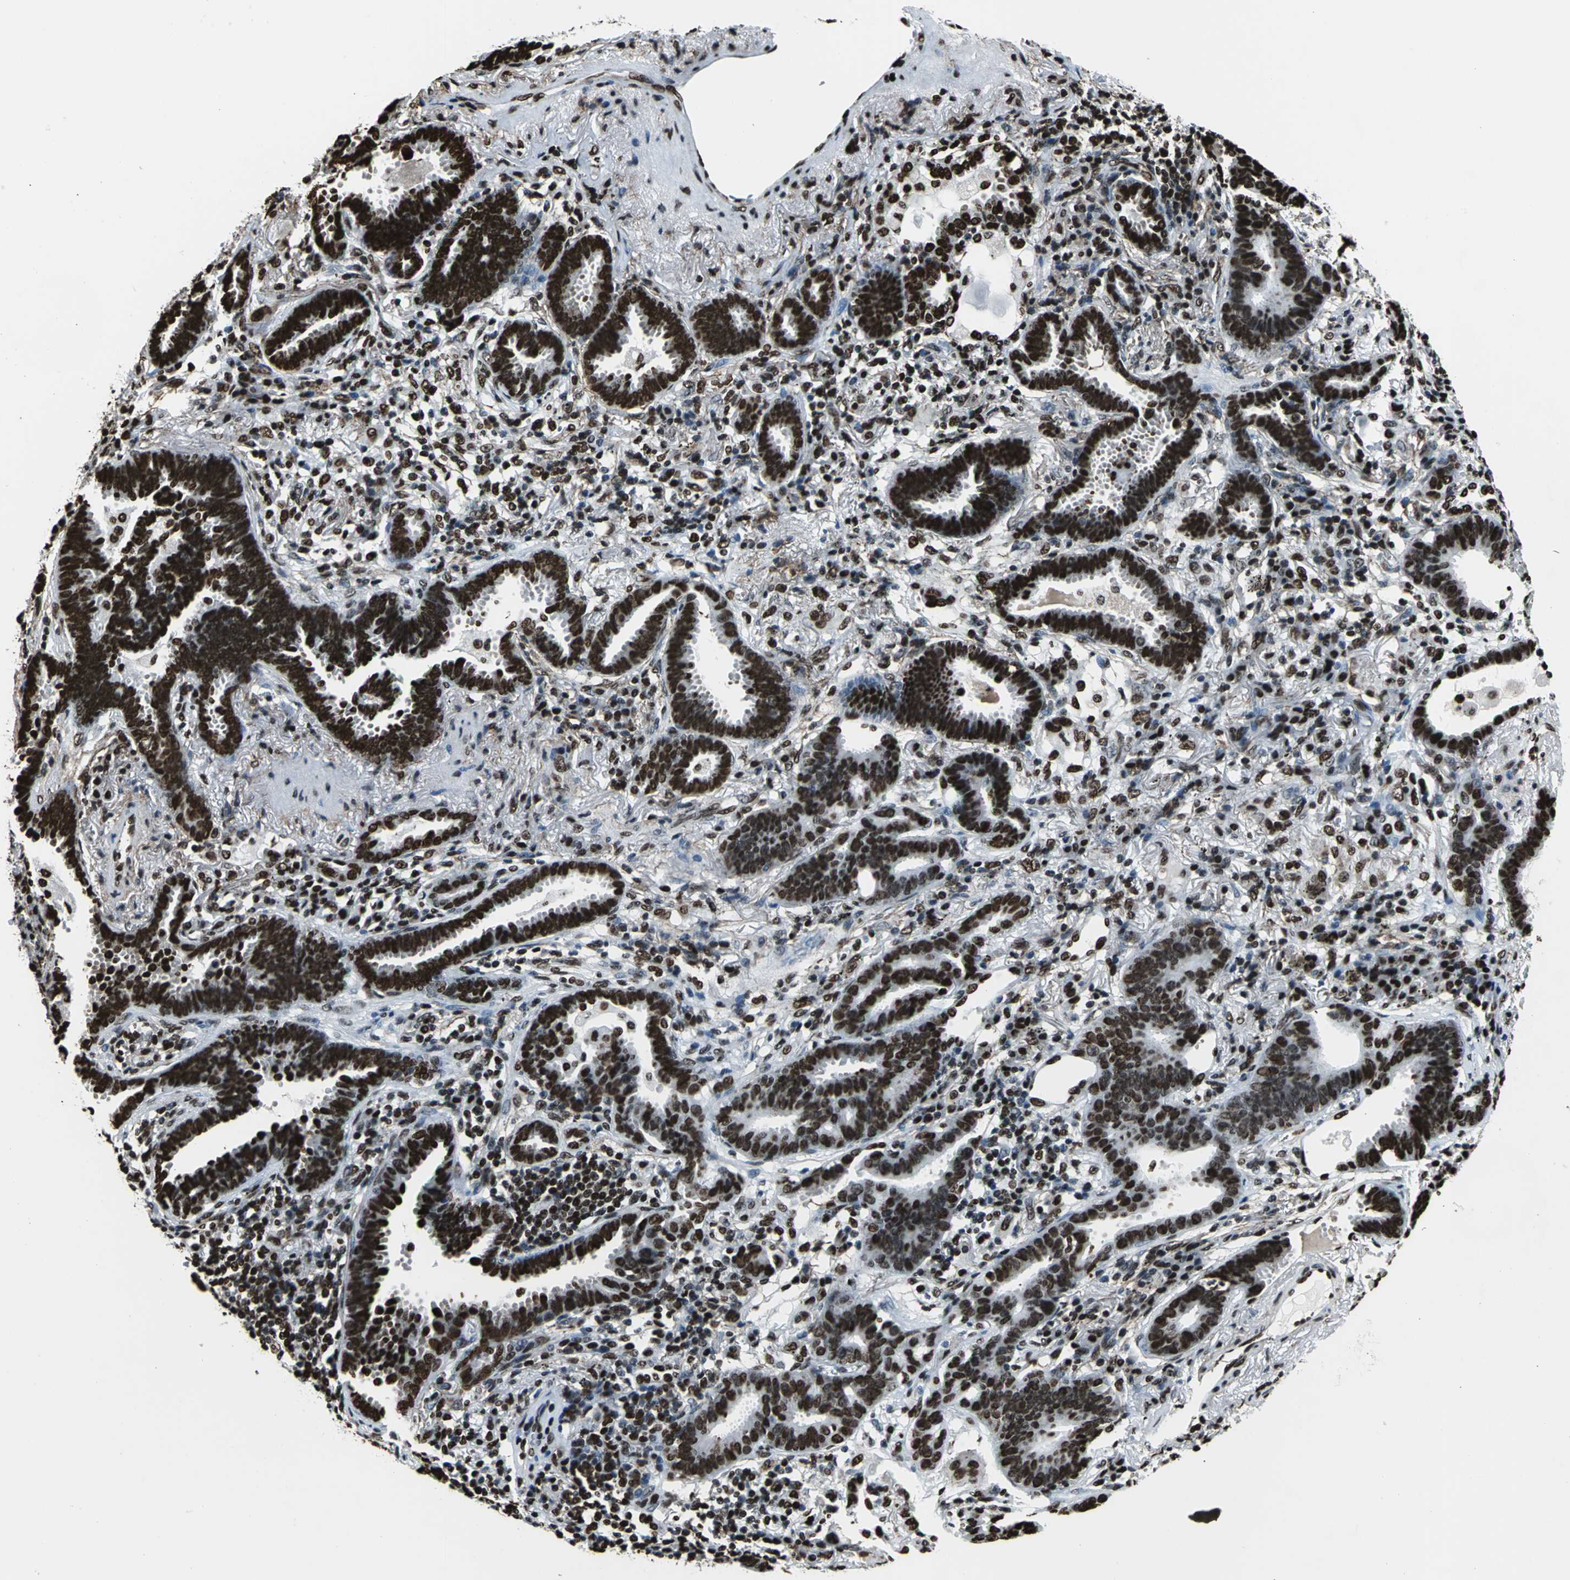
{"staining": {"intensity": "strong", "quantity": ">75%", "location": "nuclear"}, "tissue": "lung cancer", "cell_type": "Tumor cells", "image_type": "cancer", "snomed": [{"axis": "morphology", "description": "Adenocarcinoma, NOS"}, {"axis": "topography", "description": "Lung"}], "caption": "Protein staining demonstrates strong nuclear expression in about >75% of tumor cells in adenocarcinoma (lung). (DAB (3,3'-diaminobenzidine) IHC, brown staining for protein, blue staining for nuclei).", "gene": "APEX1", "patient": {"sex": "female", "age": 64}}